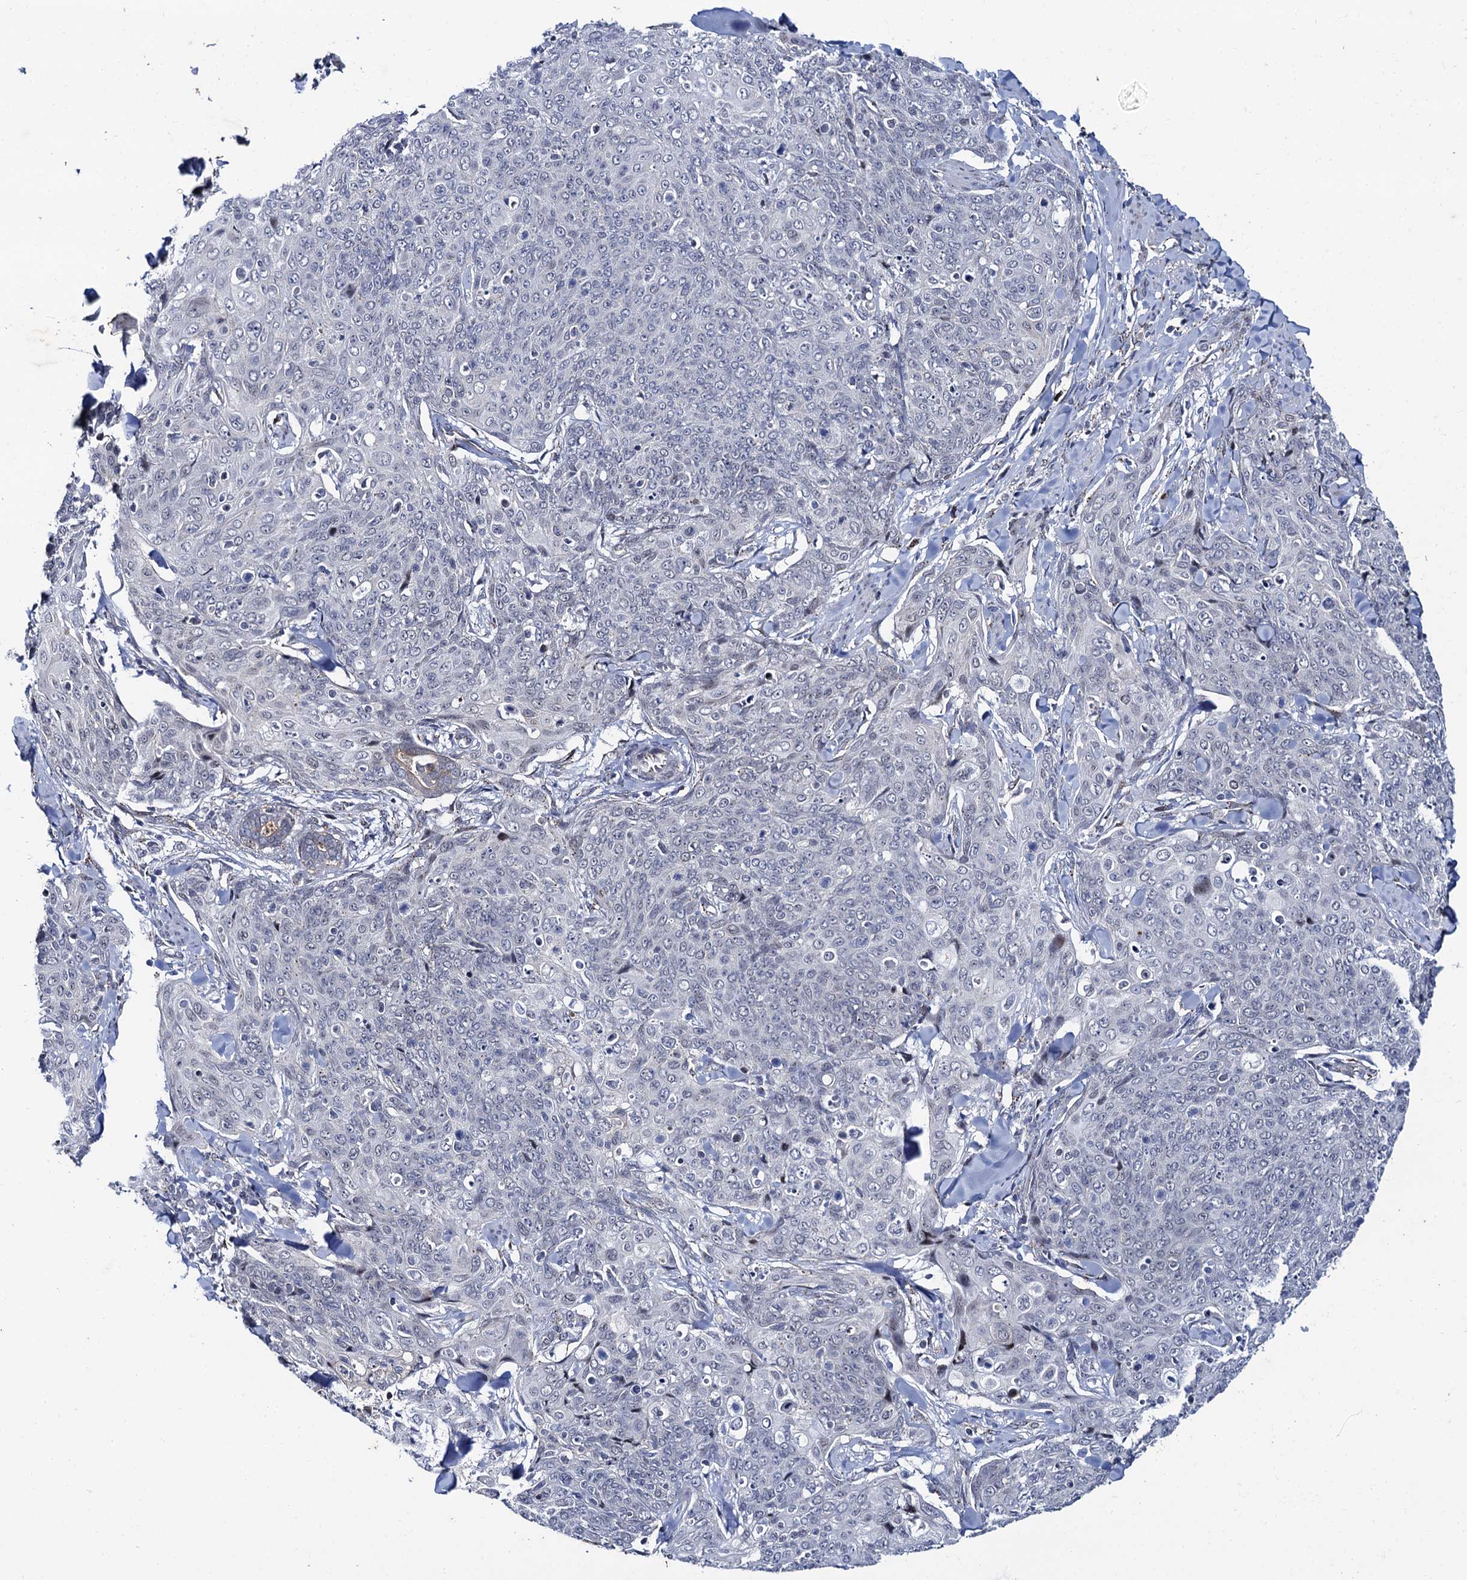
{"staining": {"intensity": "negative", "quantity": "none", "location": "none"}, "tissue": "skin cancer", "cell_type": "Tumor cells", "image_type": "cancer", "snomed": [{"axis": "morphology", "description": "Squamous cell carcinoma, NOS"}, {"axis": "topography", "description": "Skin"}, {"axis": "topography", "description": "Vulva"}], "caption": "Histopathology image shows no protein expression in tumor cells of skin cancer (squamous cell carcinoma) tissue. (Stains: DAB (3,3'-diaminobenzidine) immunohistochemistry (IHC) with hematoxylin counter stain, Microscopy: brightfield microscopy at high magnification).", "gene": "THAP2", "patient": {"sex": "female", "age": 85}}